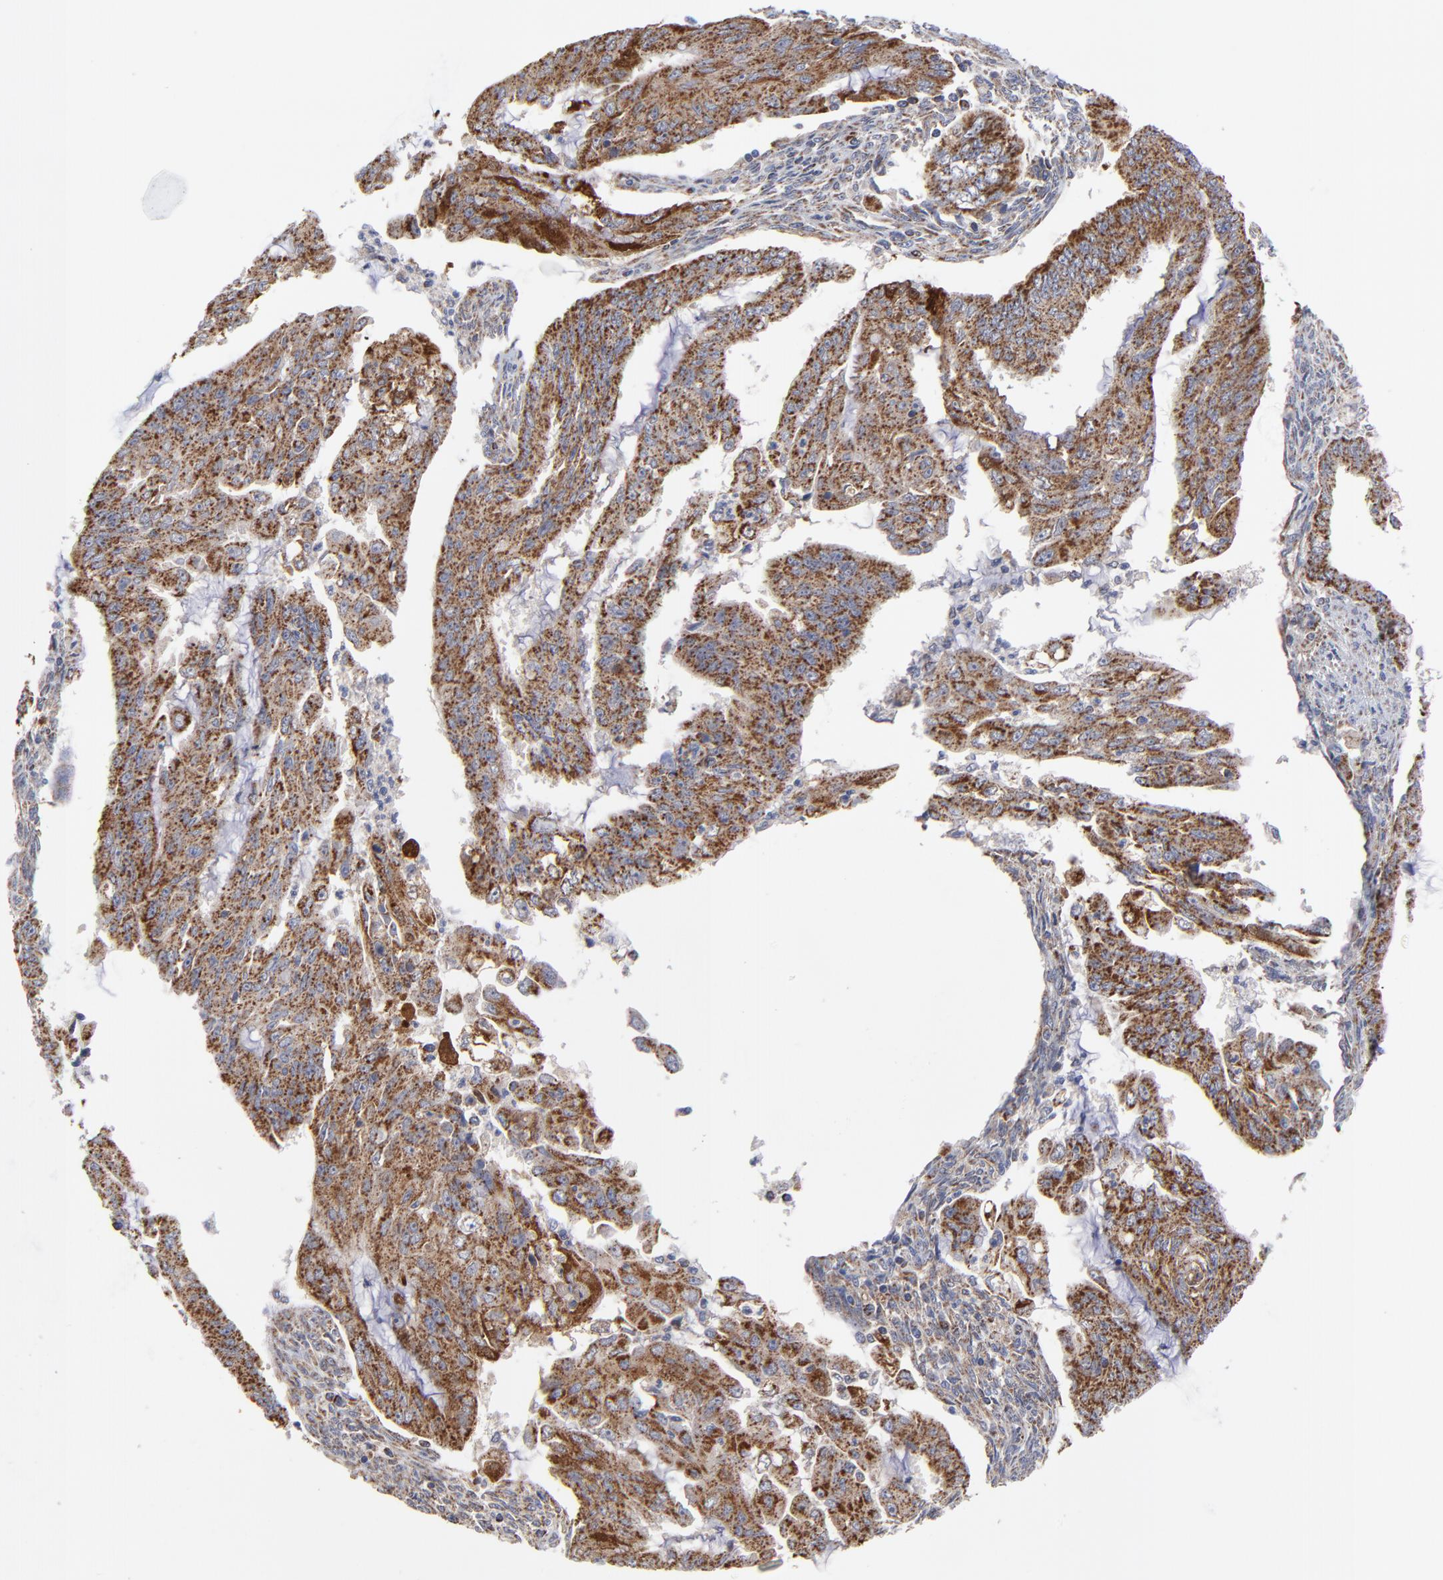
{"staining": {"intensity": "moderate", "quantity": ">75%", "location": "cytoplasmic/membranous"}, "tissue": "endometrial cancer", "cell_type": "Tumor cells", "image_type": "cancer", "snomed": [{"axis": "morphology", "description": "Adenocarcinoma, NOS"}, {"axis": "topography", "description": "Endometrium"}], "caption": "Protein analysis of endometrial adenocarcinoma tissue reveals moderate cytoplasmic/membranous staining in approximately >75% of tumor cells.", "gene": "ZNF550", "patient": {"sex": "female", "age": 75}}